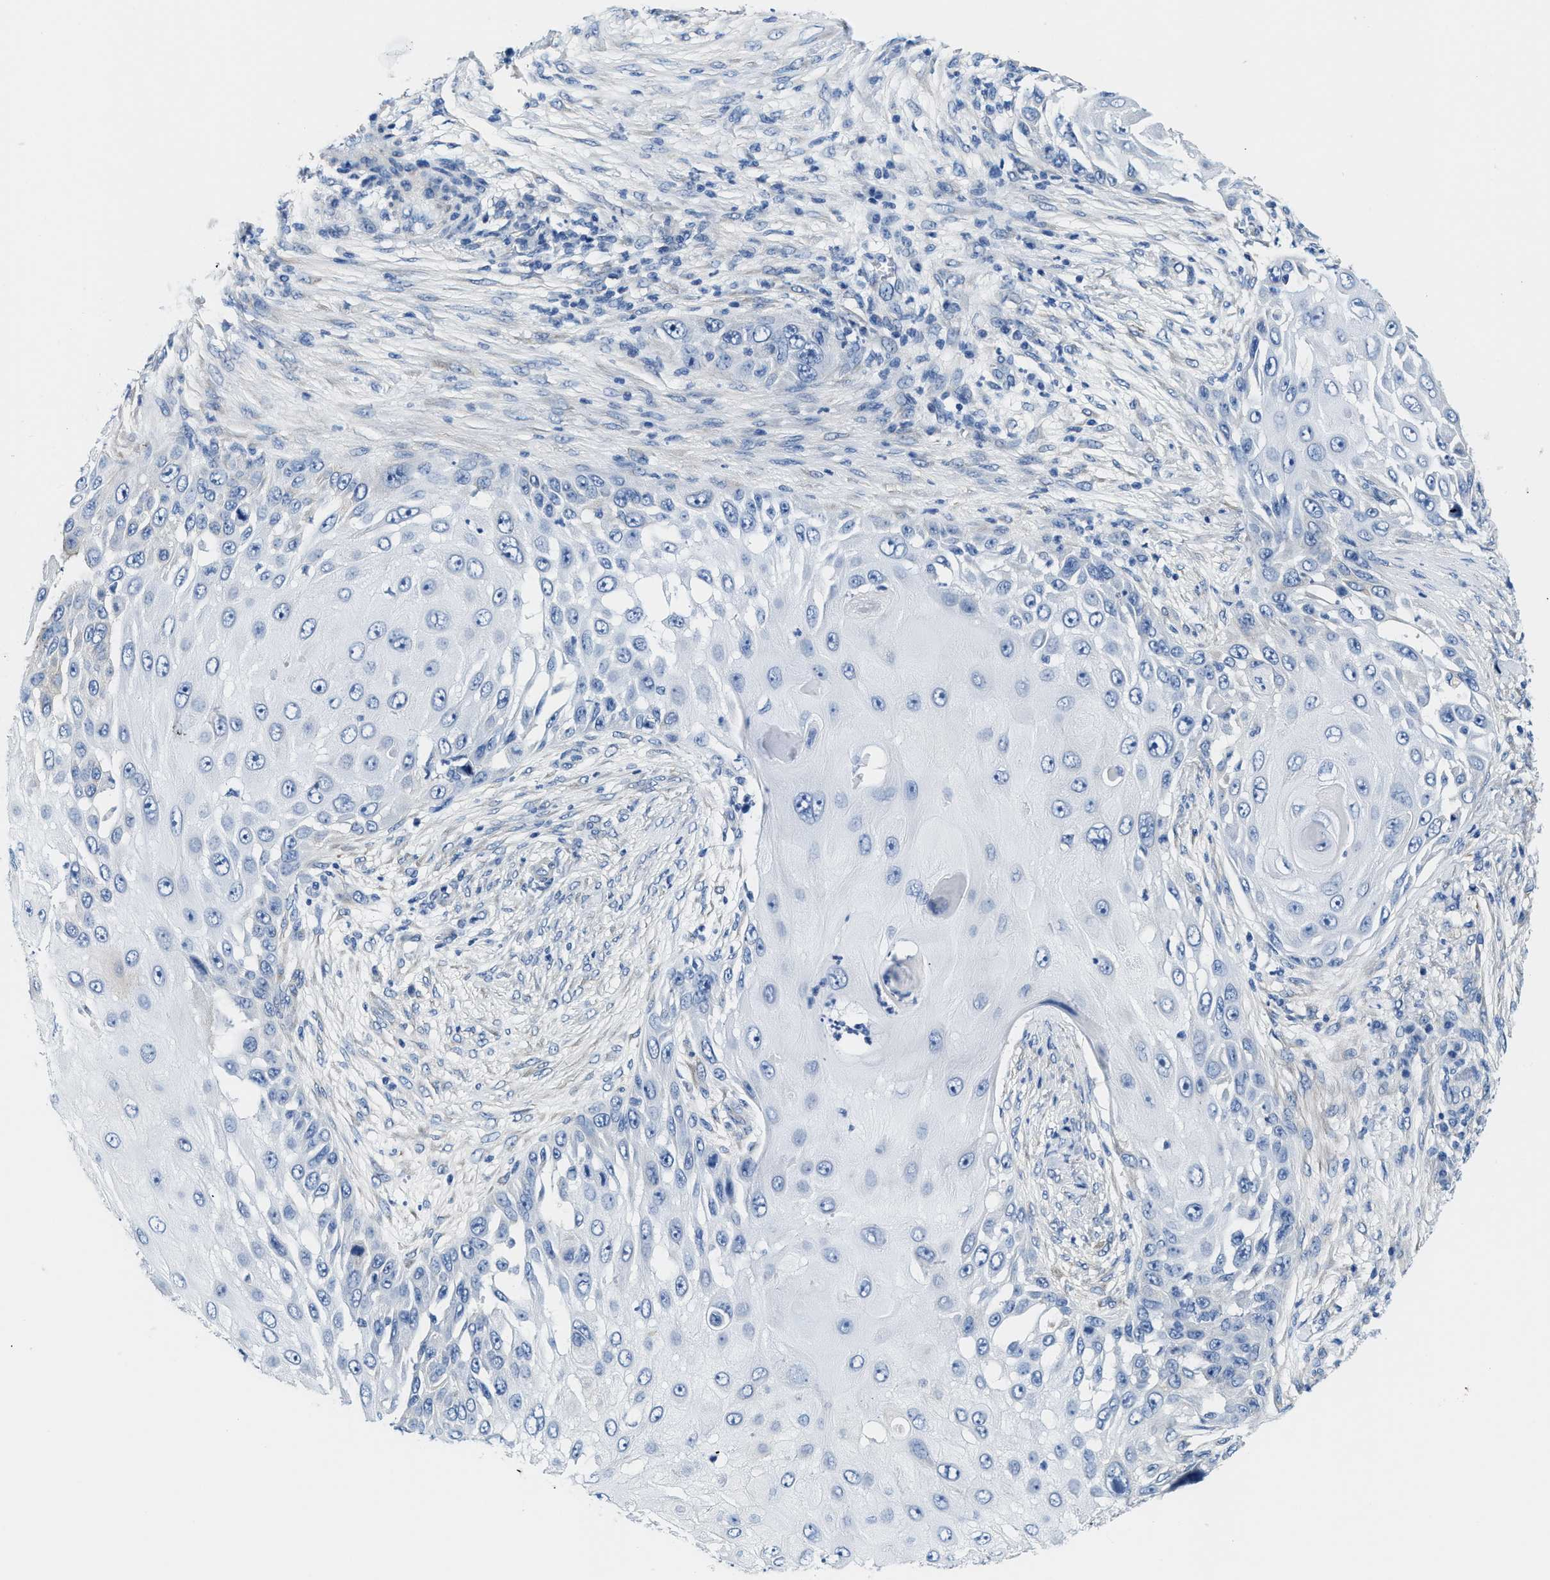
{"staining": {"intensity": "negative", "quantity": "none", "location": "none"}, "tissue": "skin cancer", "cell_type": "Tumor cells", "image_type": "cancer", "snomed": [{"axis": "morphology", "description": "Squamous cell carcinoma, NOS"}, {"axis": "topography", "description": "Skin"}], "caption": "The image shows no staining of tumor cells in skin cancer (squamous cell carcinoma).", "gene": "DSCAM", "patient": {"sex": "female", "age": 44}}